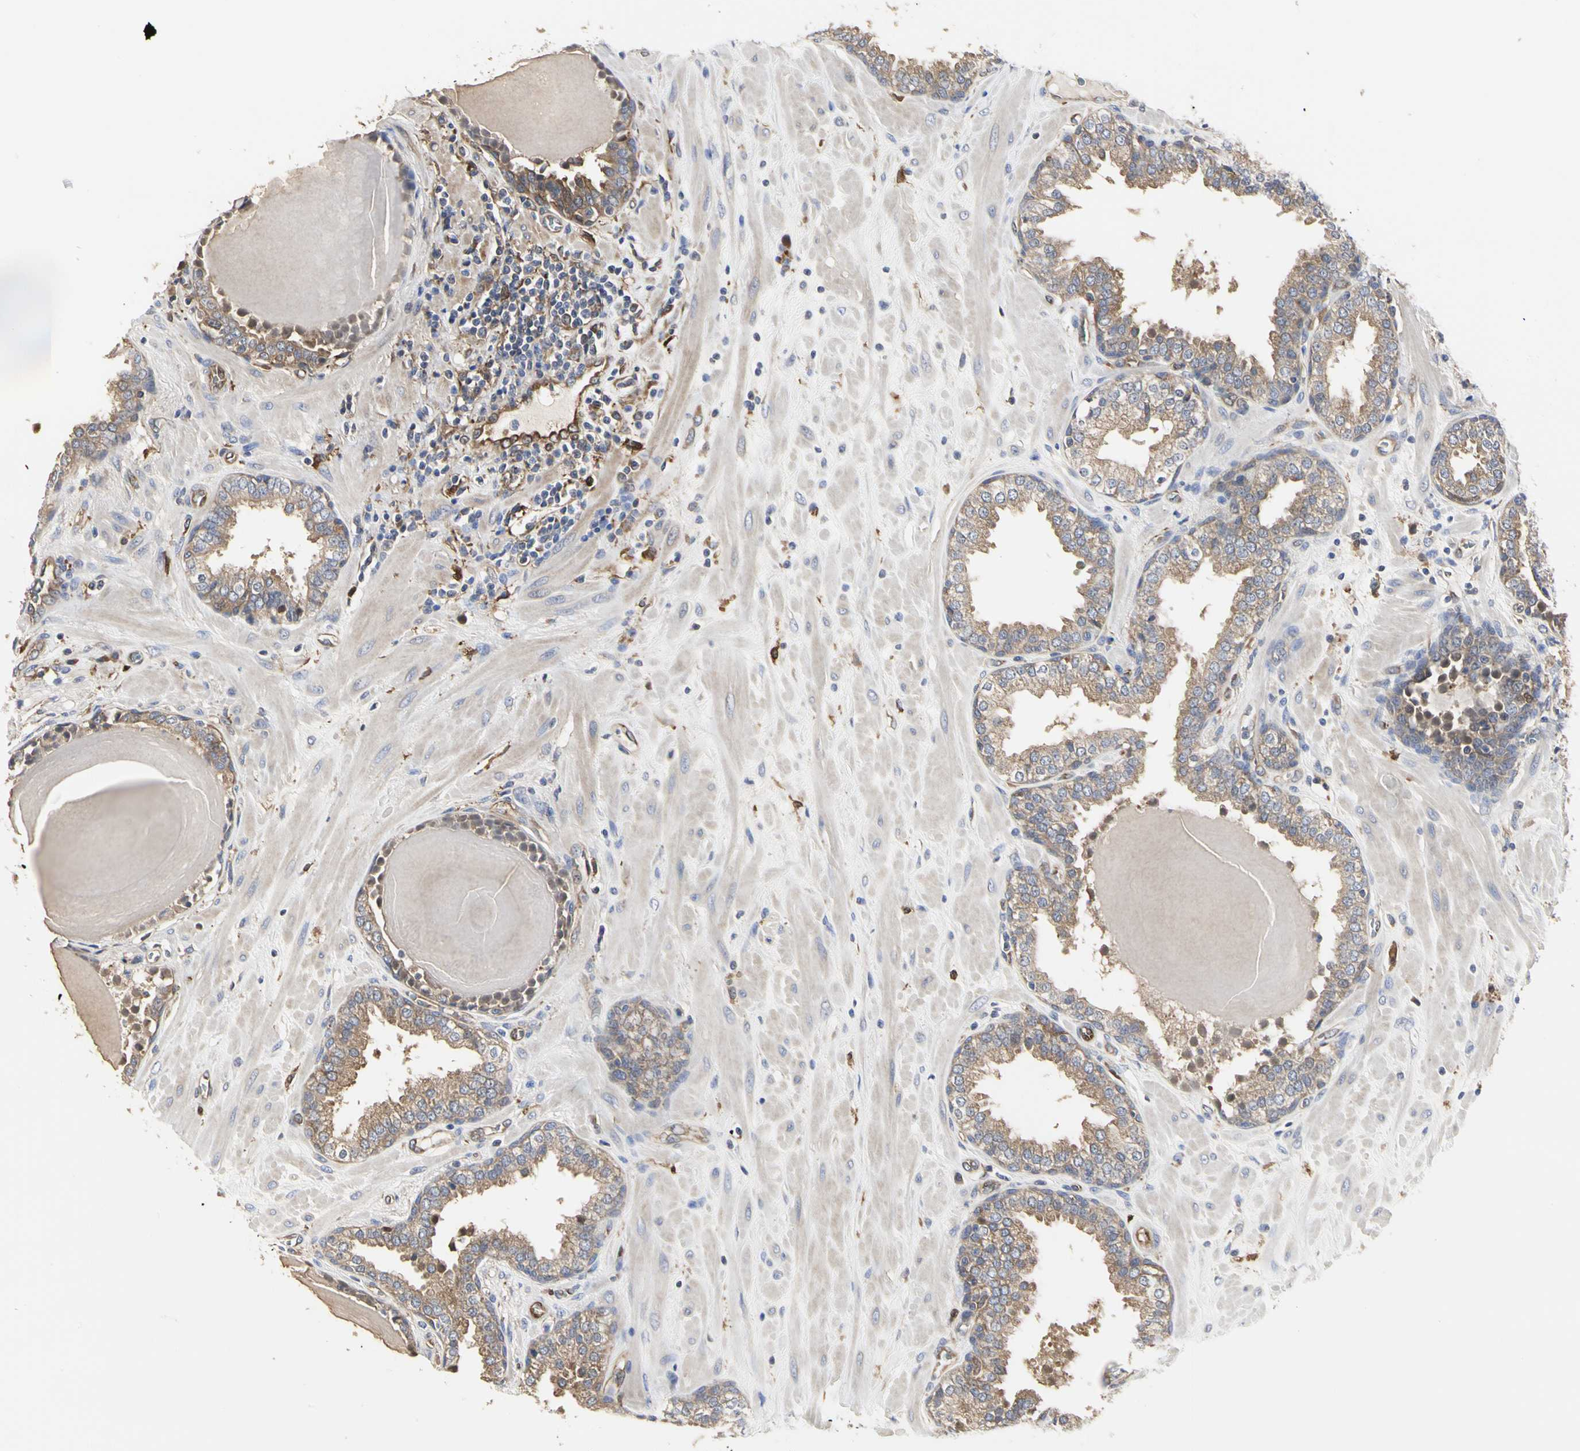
{"staining": {"intensity": "weak", "quantity": ">75%", "location": "cytoplasmic/membranous"}, "tissue": "prostate", "cell_type": "Glandular cells", "image_type": "normal", "snomed": [{"axis": "morphology", "description": "Normal tissue, NOS"}, {"axis": "topography", "description": "Prostate"}], "caption": "The micrograph exhibits staining of benign prostate, revealing weak cytoplasmic/membranous protein staining (brown color) within glandular cells.", "gene": "C3orf52", "patient": {"sex": "male", "age": 51}}